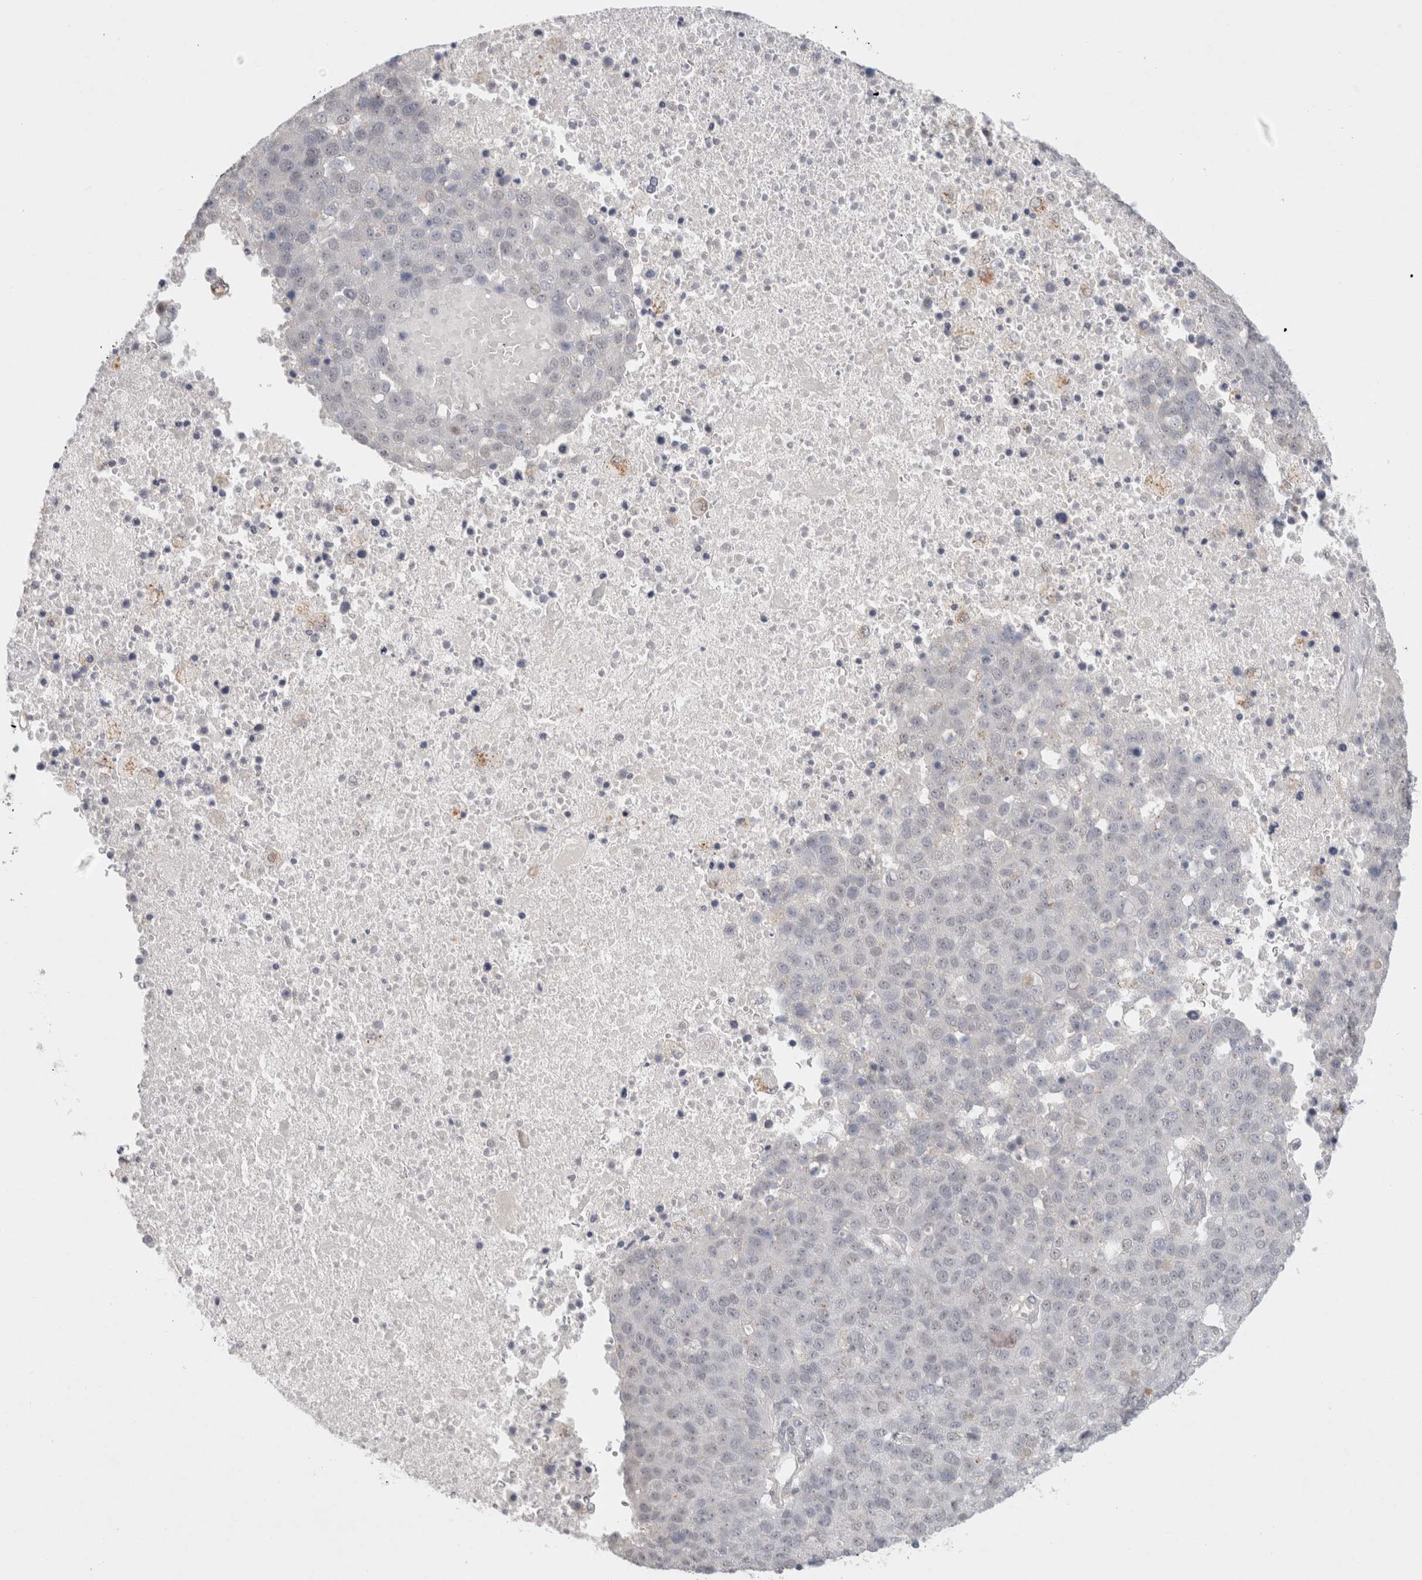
{"staining": {"intensity": "negative", "quantity": "none", "location": "none"}, "tissue": "pancreatic cancer", "cell_type": "Tumor cells", "image_type": "cancer", "snomed": [{"axis": "morphology", "description": "Adenocarcinoma, NOS"}, {"axis": "topography", "description": "Pancreas"}], "caption": "There is no significant positivity in tumor cells of pancreatic adenocarcinoma.", "gene": "FBXO42", "patient": {"sex": "female", "age": 61}}